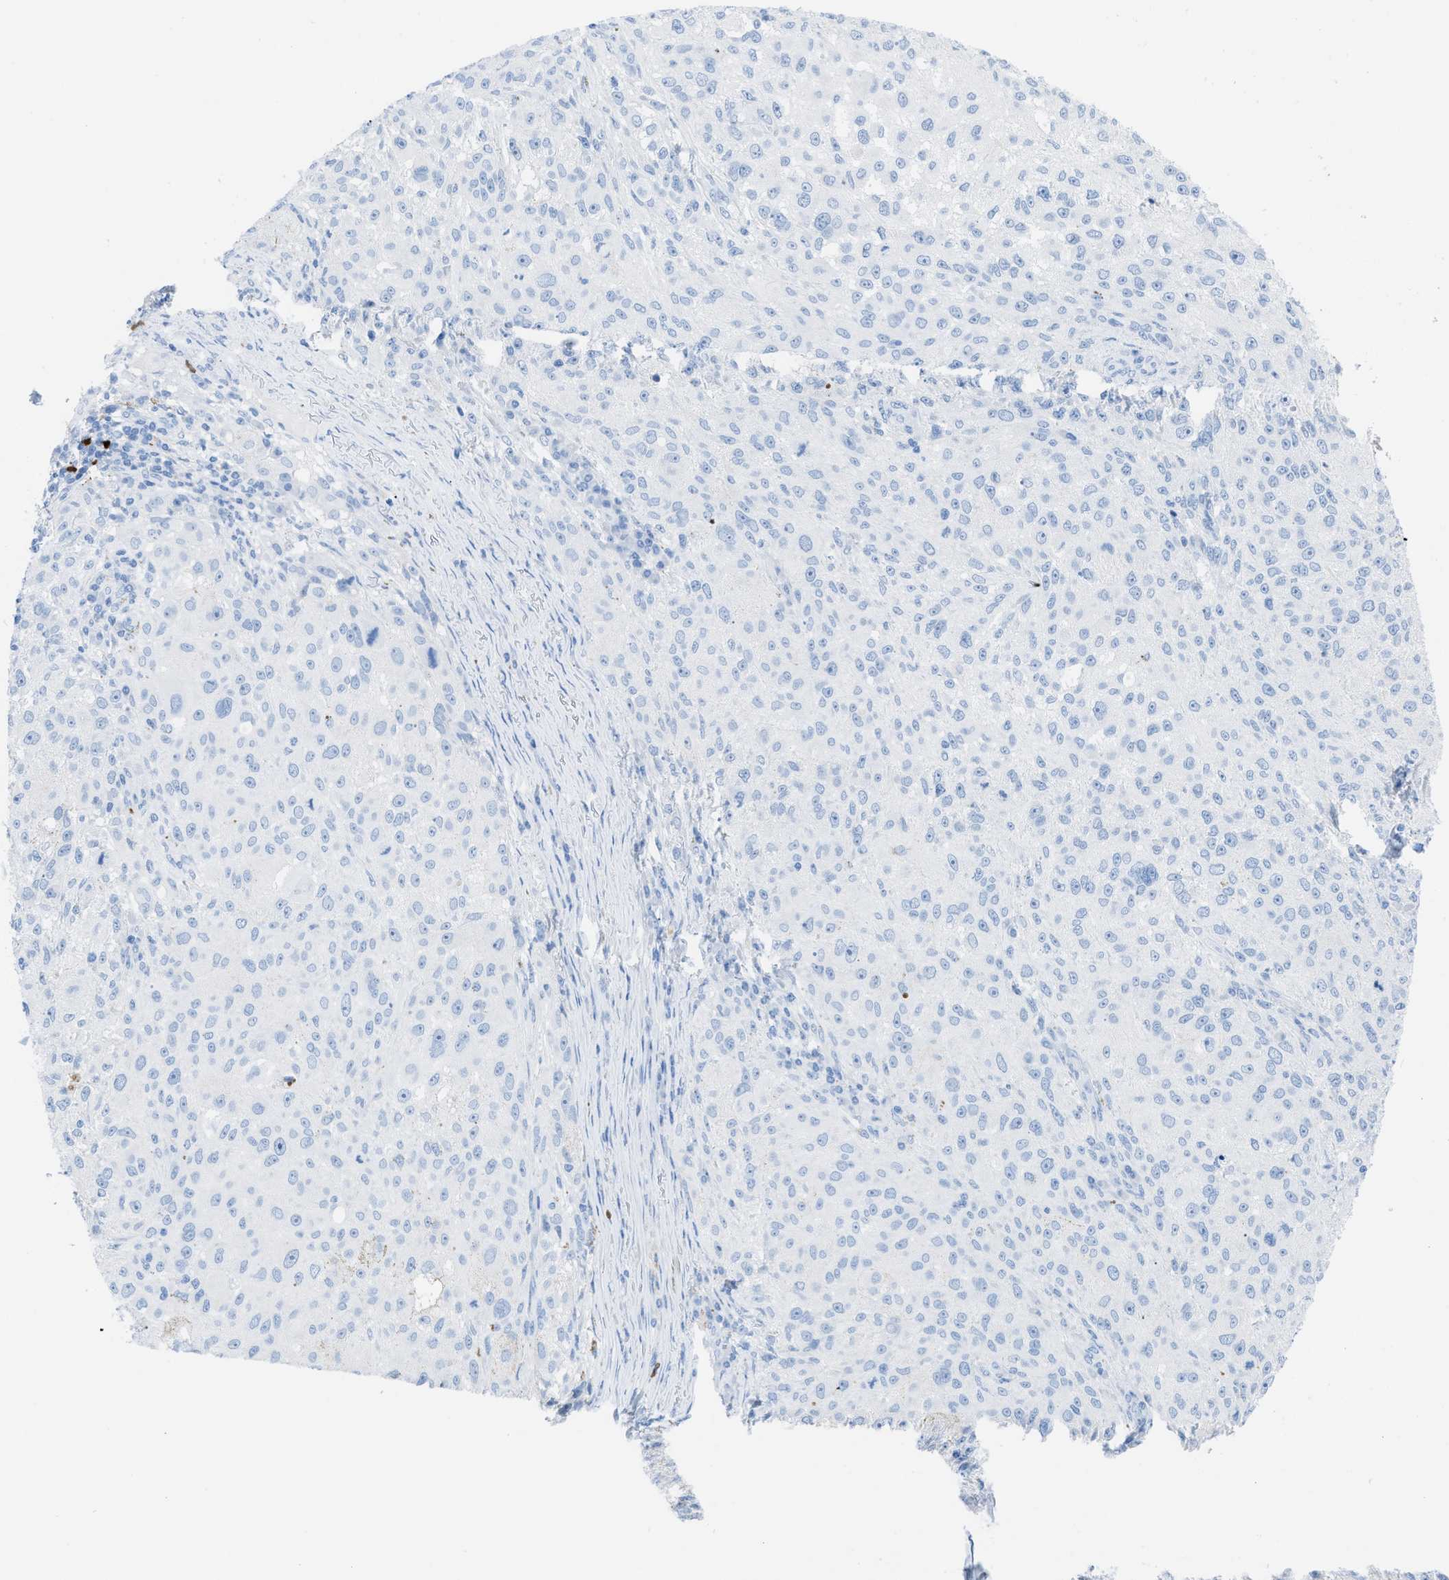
{"staining": {"intensity": "negative", "quantity": "none", "location": "none"}, "tissue": "melanoma", "cell_type": "Tumor cells", "image_type": "cancer", "snomed": [{"axis": "morphology", "description": "Necrosis, NOS"}, {"axis": "morphology", "description": "Malignant melanoma, NOS"}, {"axis": "topography", "description": "Skin"}], "caption": "Immunohistochemistry (IHC) of melanoma demonstrates no positivity in tumor cells.", "gene": "TCL1A", "patient": {"sex": "female", "age": 87}}